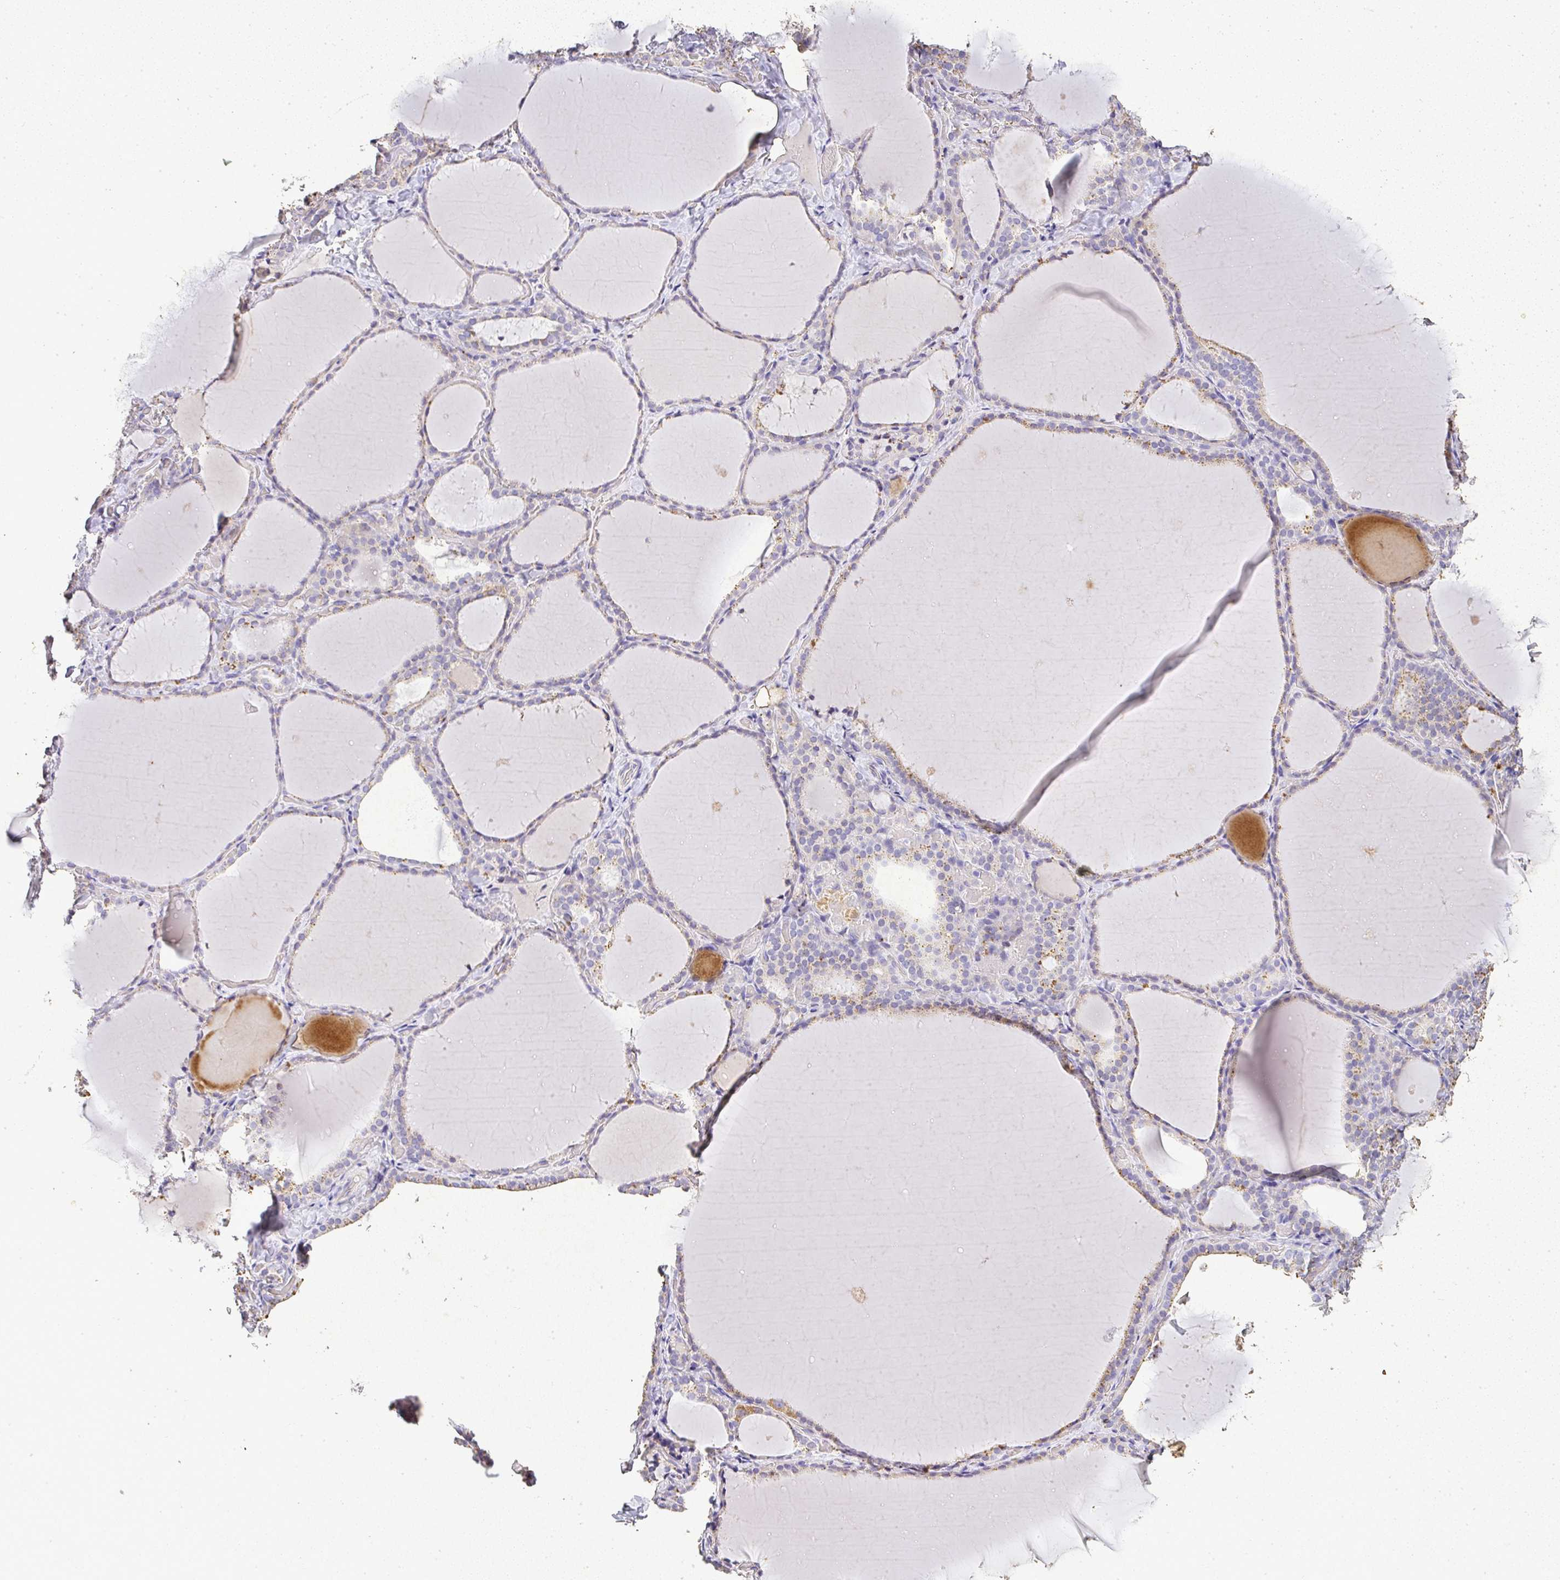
{"staining": {"intensity": "weak", "quantity": "<25%", "location": "cytoplasmic/membranous"}, "tissue": "thyroid gland", "cell_type": "Glandular cells", "image_type": "normal", "snomed": [{"axis": "morphology", "description": "Normal tissue, NOS"}, {"axis": "topography", "description": "Thyroid gland"}], "caption": "Benign thyroid gland was stained to show a protein in brown. There is no significant positivity in glandular cells. (DAB (3,3'-diaminobenzidine) immunohistochemistry, high magnification).", "gene": "RPS2", "patient": {"sex": "female", "age": 22}}